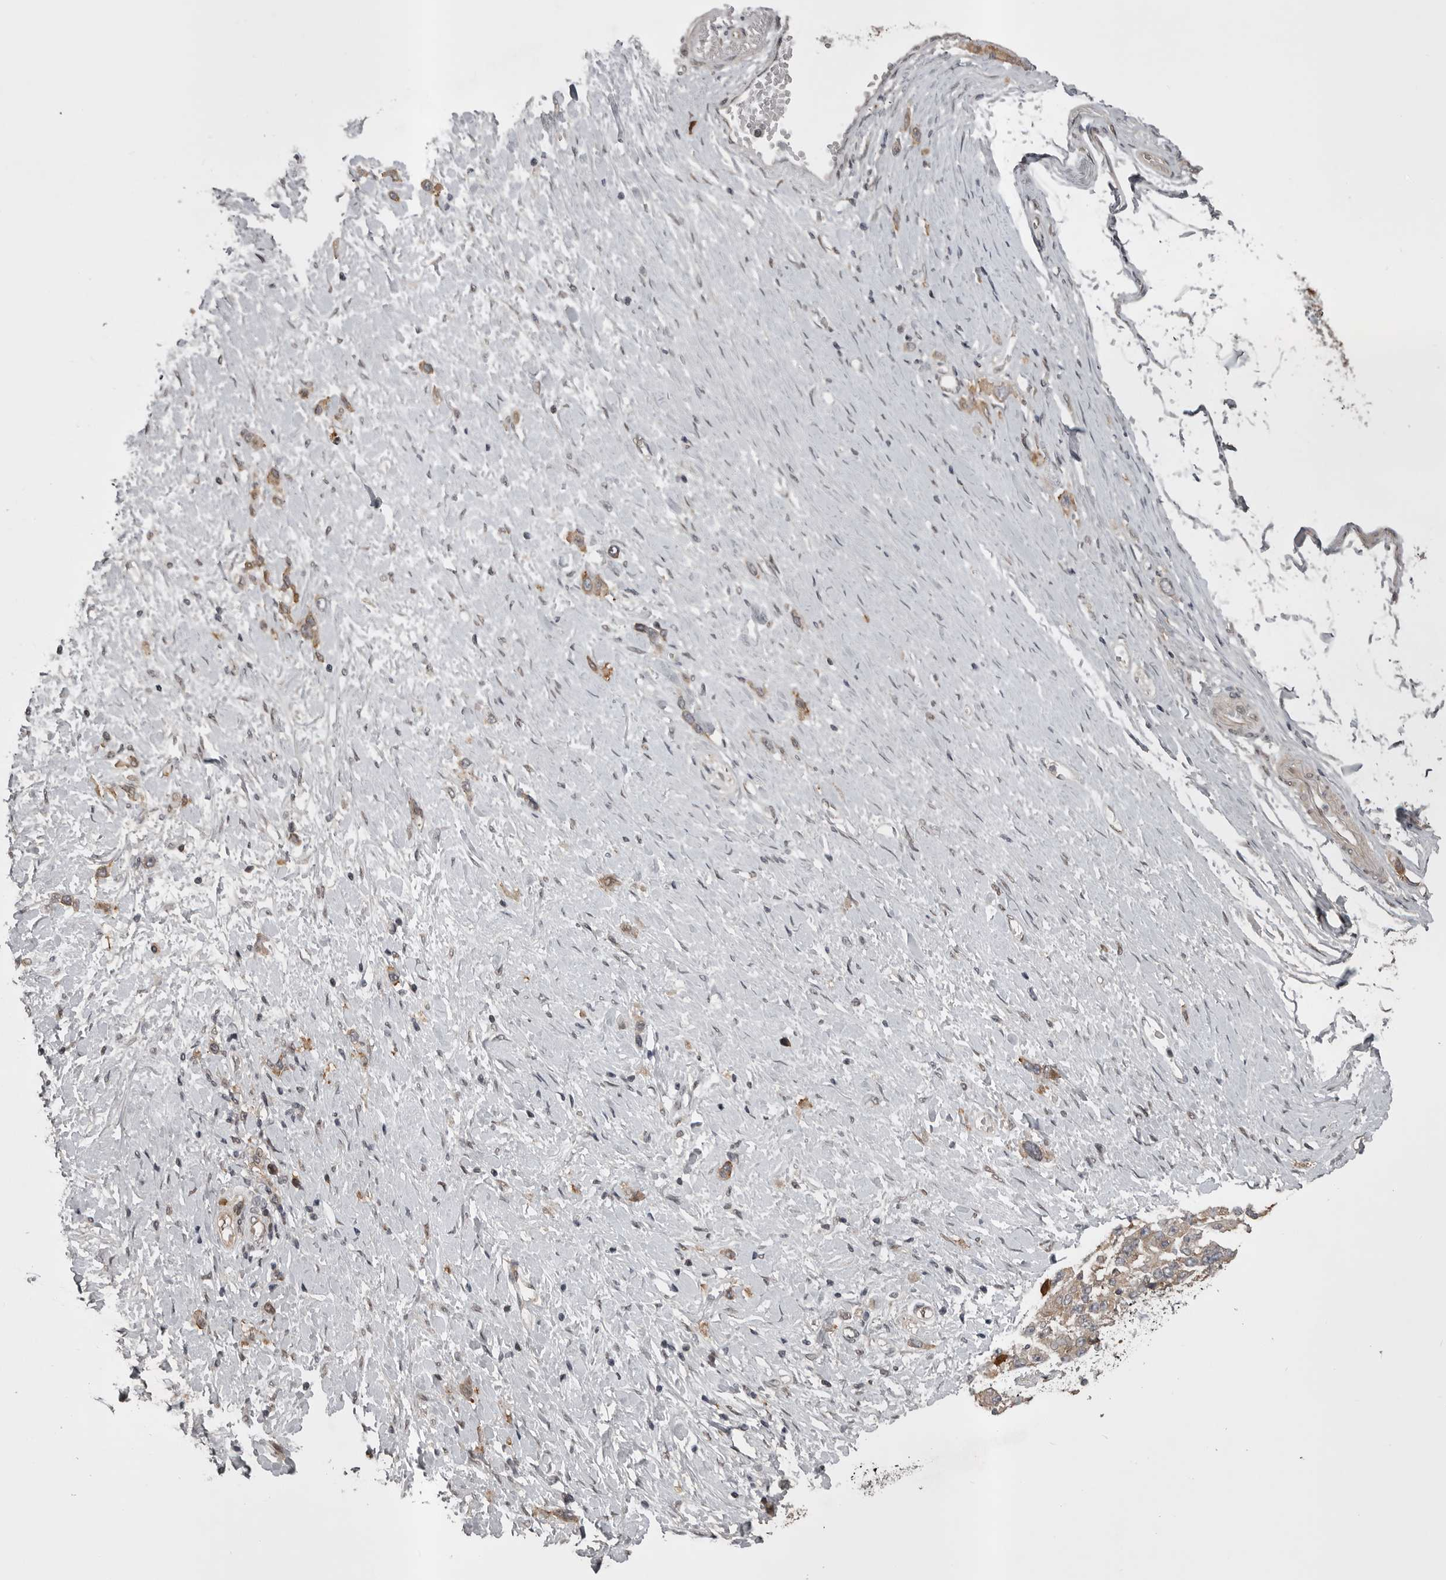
{"staining": {"intensity": "moderate", "quantity": ">75%", "location": "cytoplasmic/membranous"}, "tissue": "stomach cancer", "cell_type": "Tumor cells", "image_type": "cancer", "snomed": [{"axis": "morphology", "description": "Adenocarcinoma, NOS"}, {"axis": "topography", "description": "Stomach"}], "caption": "Protein expression analysis of human stomach adenocarcinoma reveals moderate cytoplasmic/membranous expression in approximately >75% of tumor cells. The protein of interest is stained brown, and the nuclei are stained in blue (DAB (3,3'-diaminobenzidine) IHC with brightfield microscopy, high magnification).", "gene": "SNX16", "patient": {"sex": "female", "age": 65}}